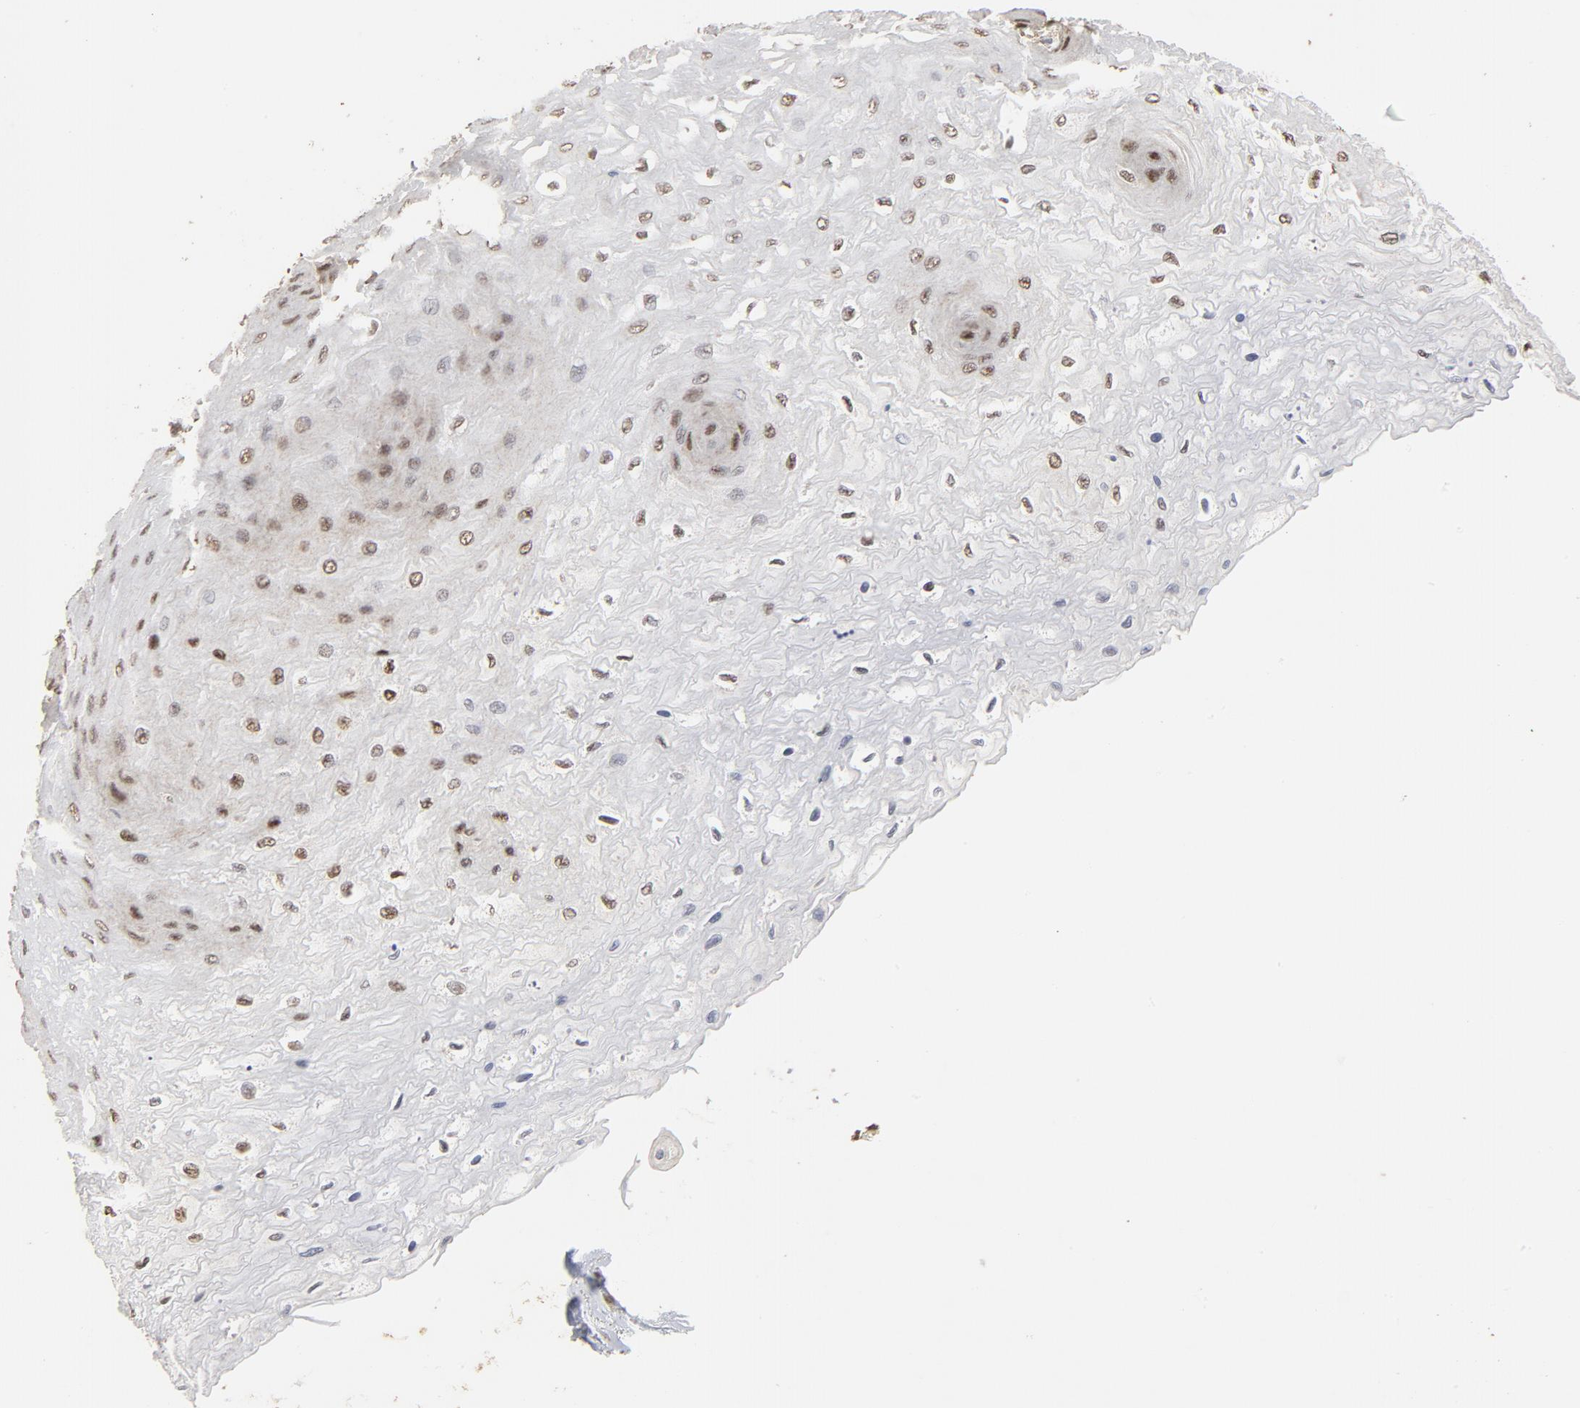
{"staining": {"intensity": "moderate", "quantity": "25%-75%", "location": "nuclear"}, "tissue": "esophagus", "cell_type": "Squamous epithelial cells", "image_type": "normal", "snomed": [{"axis": "morphology", "description": "Normal tissue, NOS"}, {"axis": "topography", "description": "Esophagus"}], "caption": "This histopathology image displays normal esophagus stained with IHC to label a protein in brown. The nuclear of squamous epithelial cells show moderate positivity for the protein. Nuclei are counter-stained blue.", "gene": "TP53RK", "patient": {"sex": "female", "age": 72}}